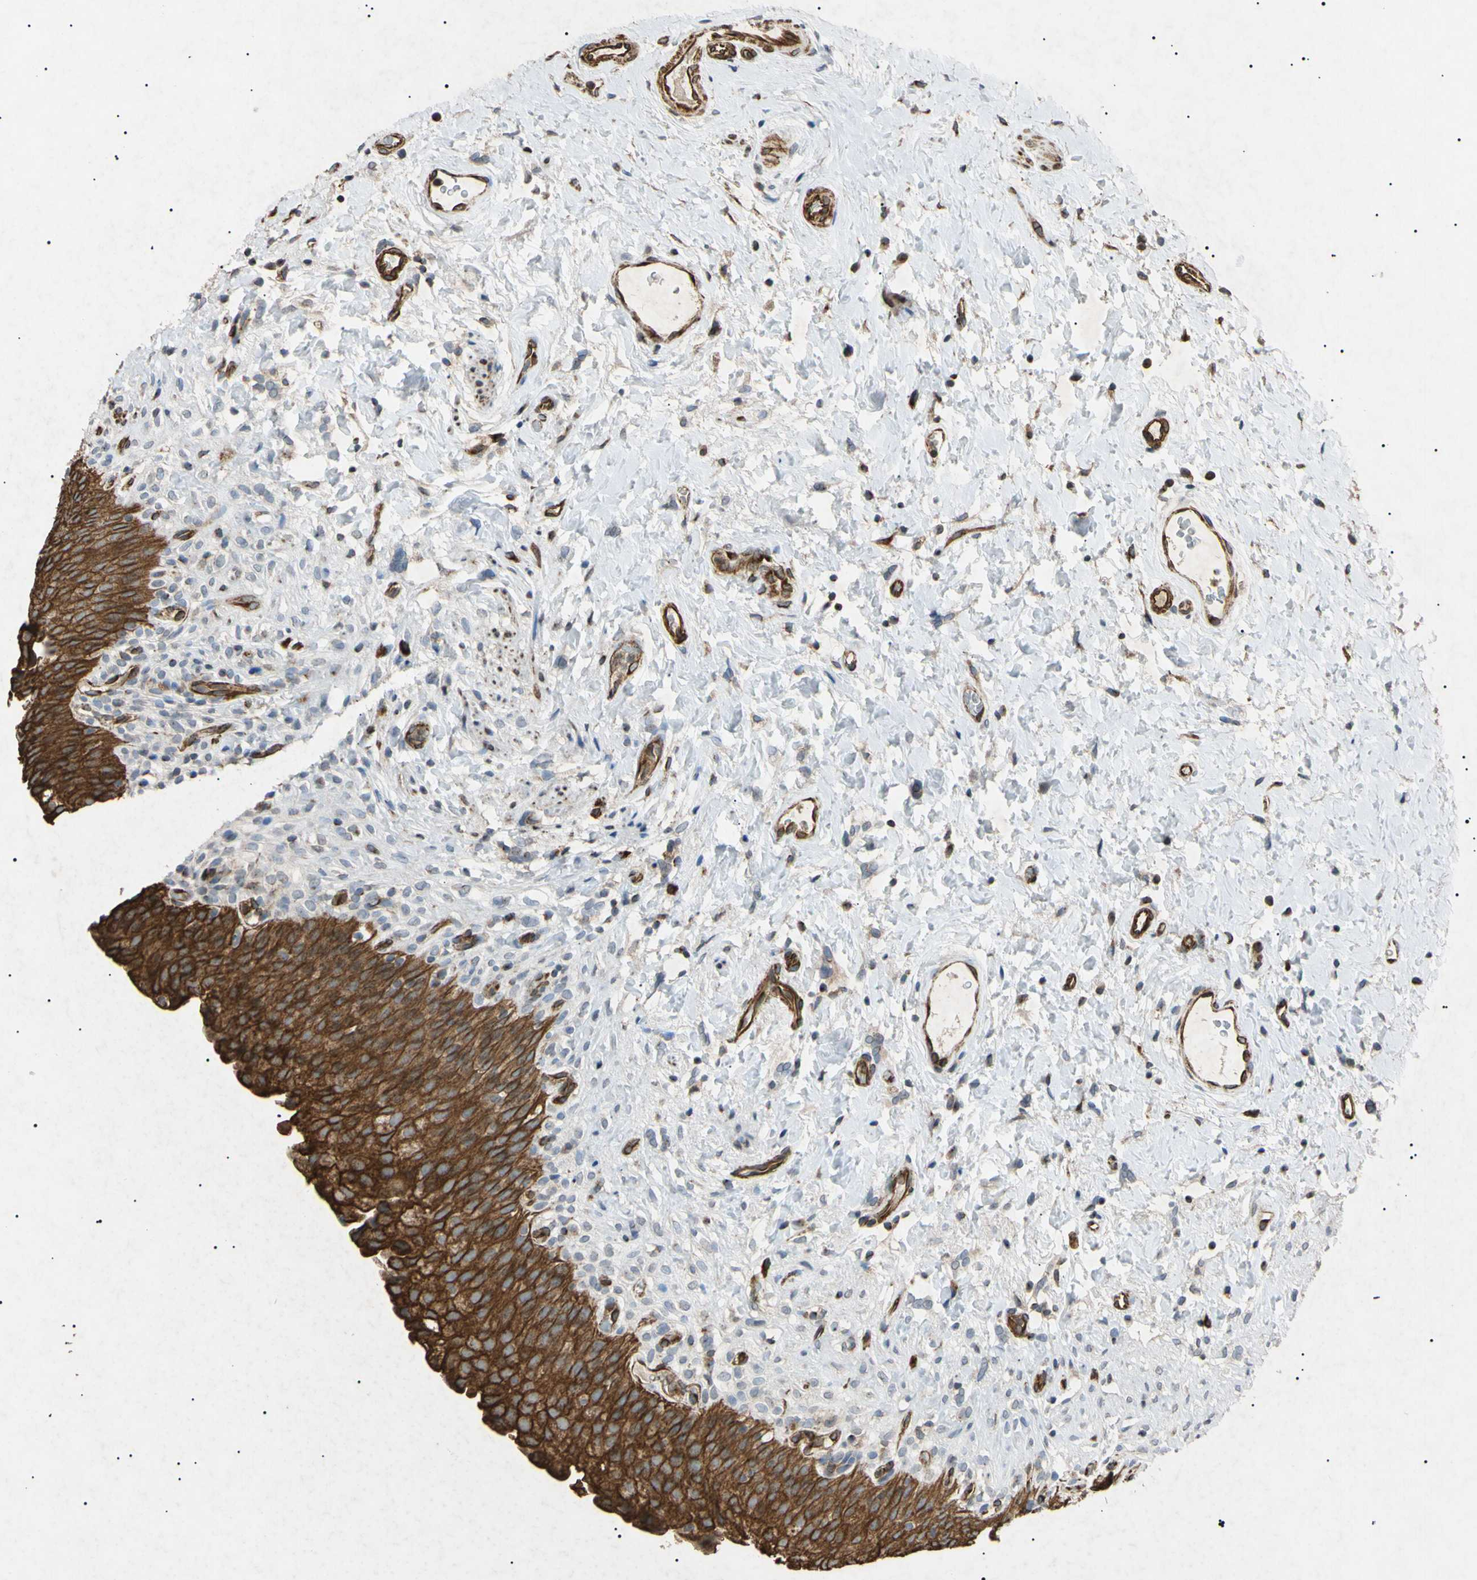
{"staining": {"intensity": "moderate", "quantity": ">75%", "location": "cytoplasmic/membranous,nuclear"}, "tissue": "urinary bladder", "cell_type": "Urothelial cells", "image_type": "normal", "snomed": [{"axis": "morphology", "description": "Normal tissue, NOS"}, {"axis": "topography", "description": "Urinary bladder"}], "caption": "A photomicrograph of human urinary bladder stained for a protein shows moderate cytoplasmic/membranous,nuclear brown staining in urothelial cells. (DAB IHC with brightfield microscopy, high magnification).", "gene": "TUBB4A", "patient": {"sex": "female", "age": 79}}